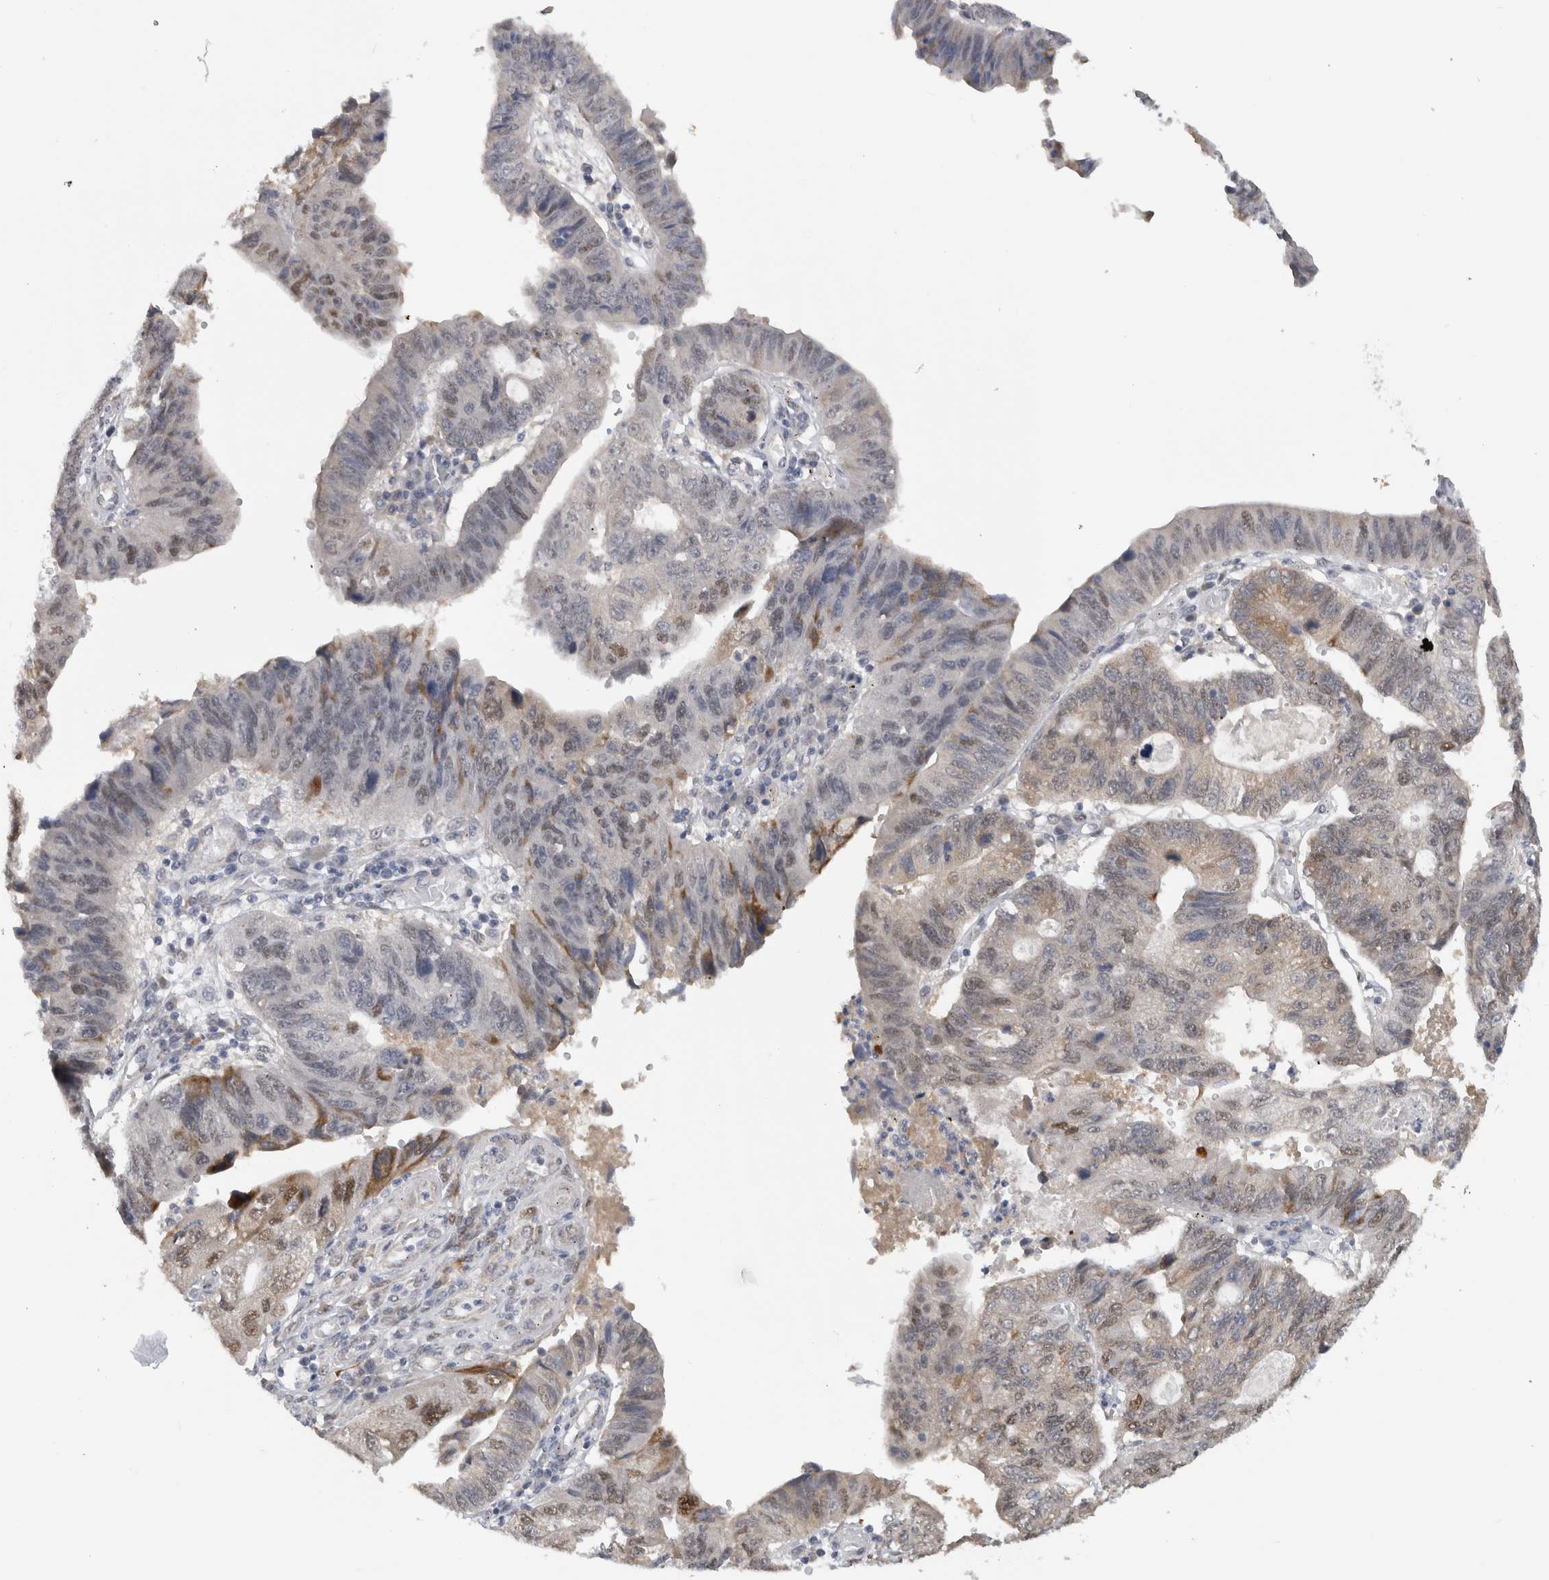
{"staining": {"intensity": "moderate", "quantity": "<25%", "location": "cytoplasmic/membranous,nuclear"}, "tissue": "stomach cancer", "cell_type": "Tumor cells", "image_type": "cancer", "snomed": [{"axis": "morphology", "description": "Adenocarcinoma, NOS"}, {"axis": "topography", "description": "Stomach"}], "caption": "Immunohistochemistry (DAB (3,3'-diaminobenzidine)) staining of human stomach adenocarcinoma displays moderate cytoplasmic/membranous and nuclear protein staining in about <25% of tumor cells.", "gene": "DYRK2", "patient": {"sex": "male", "age": 59}}